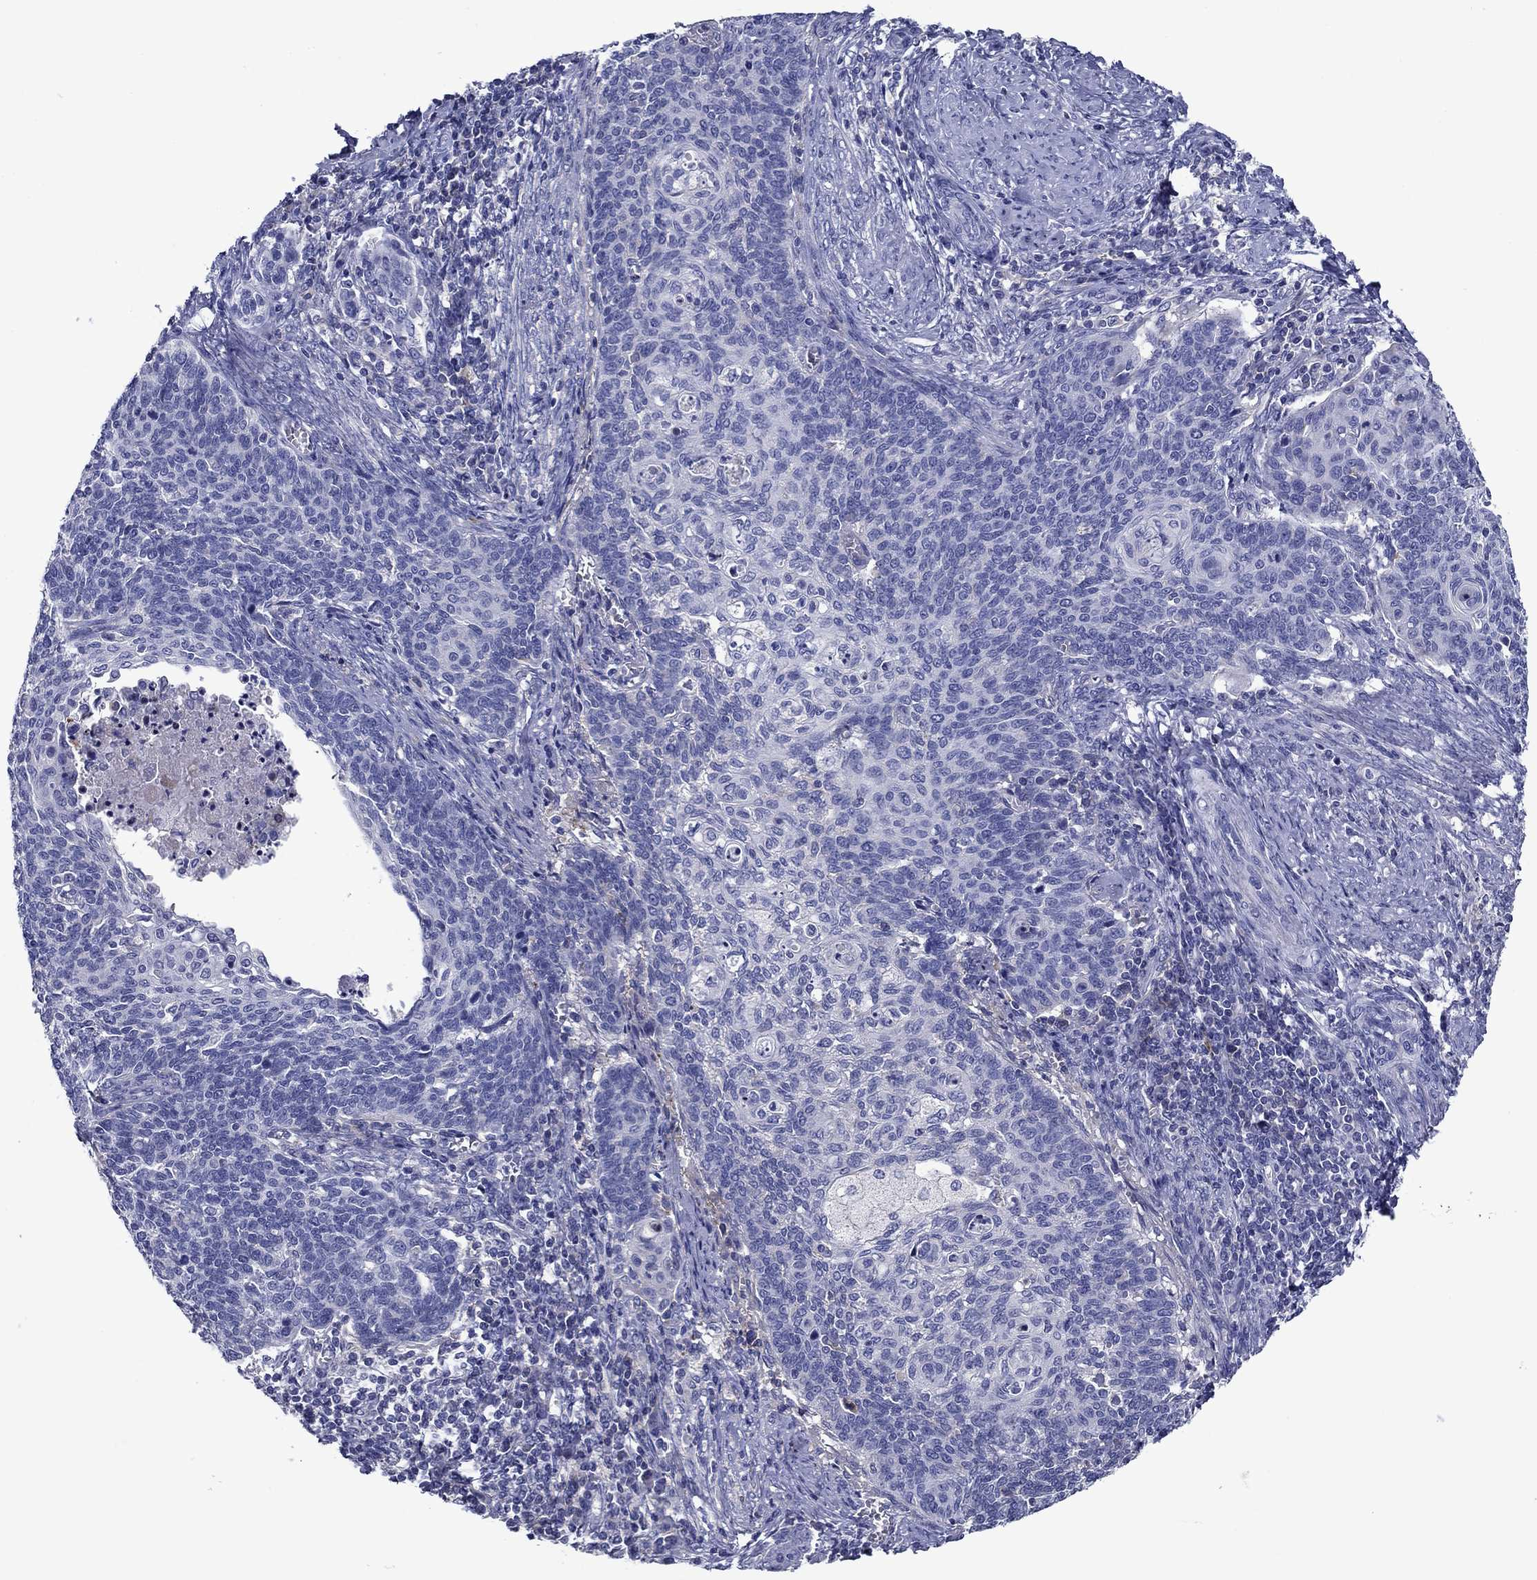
{"staining": {"intensity": "negative", "quantity": "none", "location": "none"}, "tissue": "cervical cancer", "cell_type": "Tumor cells", "image_type": "cancer", "snomed": [{"axis": "morphology", "description": "Normal tissue, NOS"}, {"axis": "morphology", "description": "Squamous cell carcinoma, NOS"}, {"axis": "topography", "description": "Cervix"}], "caption": "DAB (3,3'-diaminobenzidine) immunohistochemical staining of cervical cancer exhibits no significant positivity in tumor cells.", "gene": "CNDP1", "patient": {"sex": "female", "age": 39}}